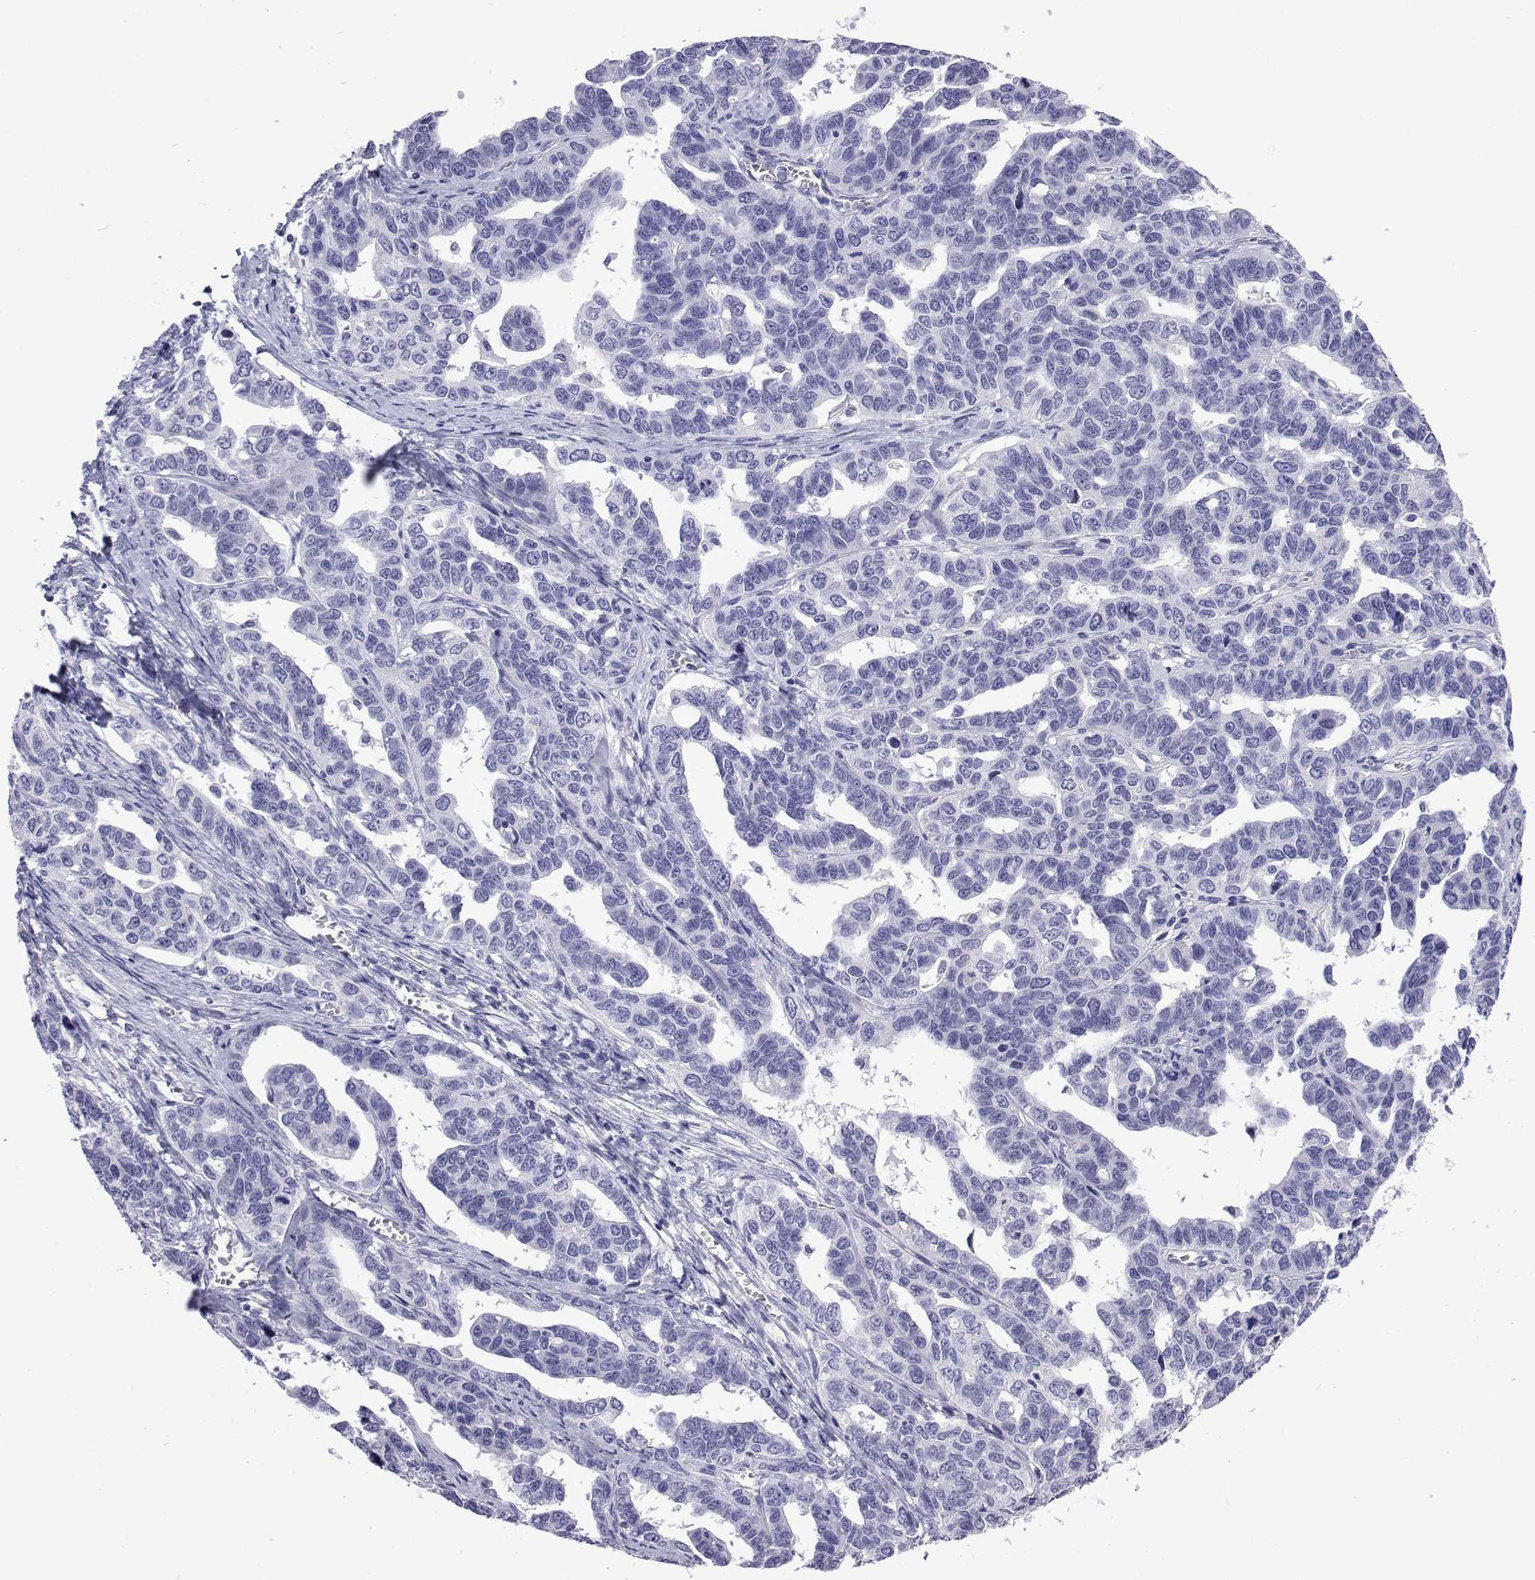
{"staining": {"intensity": "negative", "quantity": "none", "location": "none"}, "tissue": "ovarian cancer", "cell_type": "Tumor cells", "image_type": "cancer", "snomed": [{"axis": "morphology", "description": "Cystadenocarcinoma, serous, NOS"}, {"axis": "topography", "description": "Ovary"}], "caption": "The histopathology image demonstrates no staining of tumor cells in ovarian cancer (serous cystadenocarcinoma).", "gene": "UMODL1", "patient": {"sex": "female", "age": 69}}